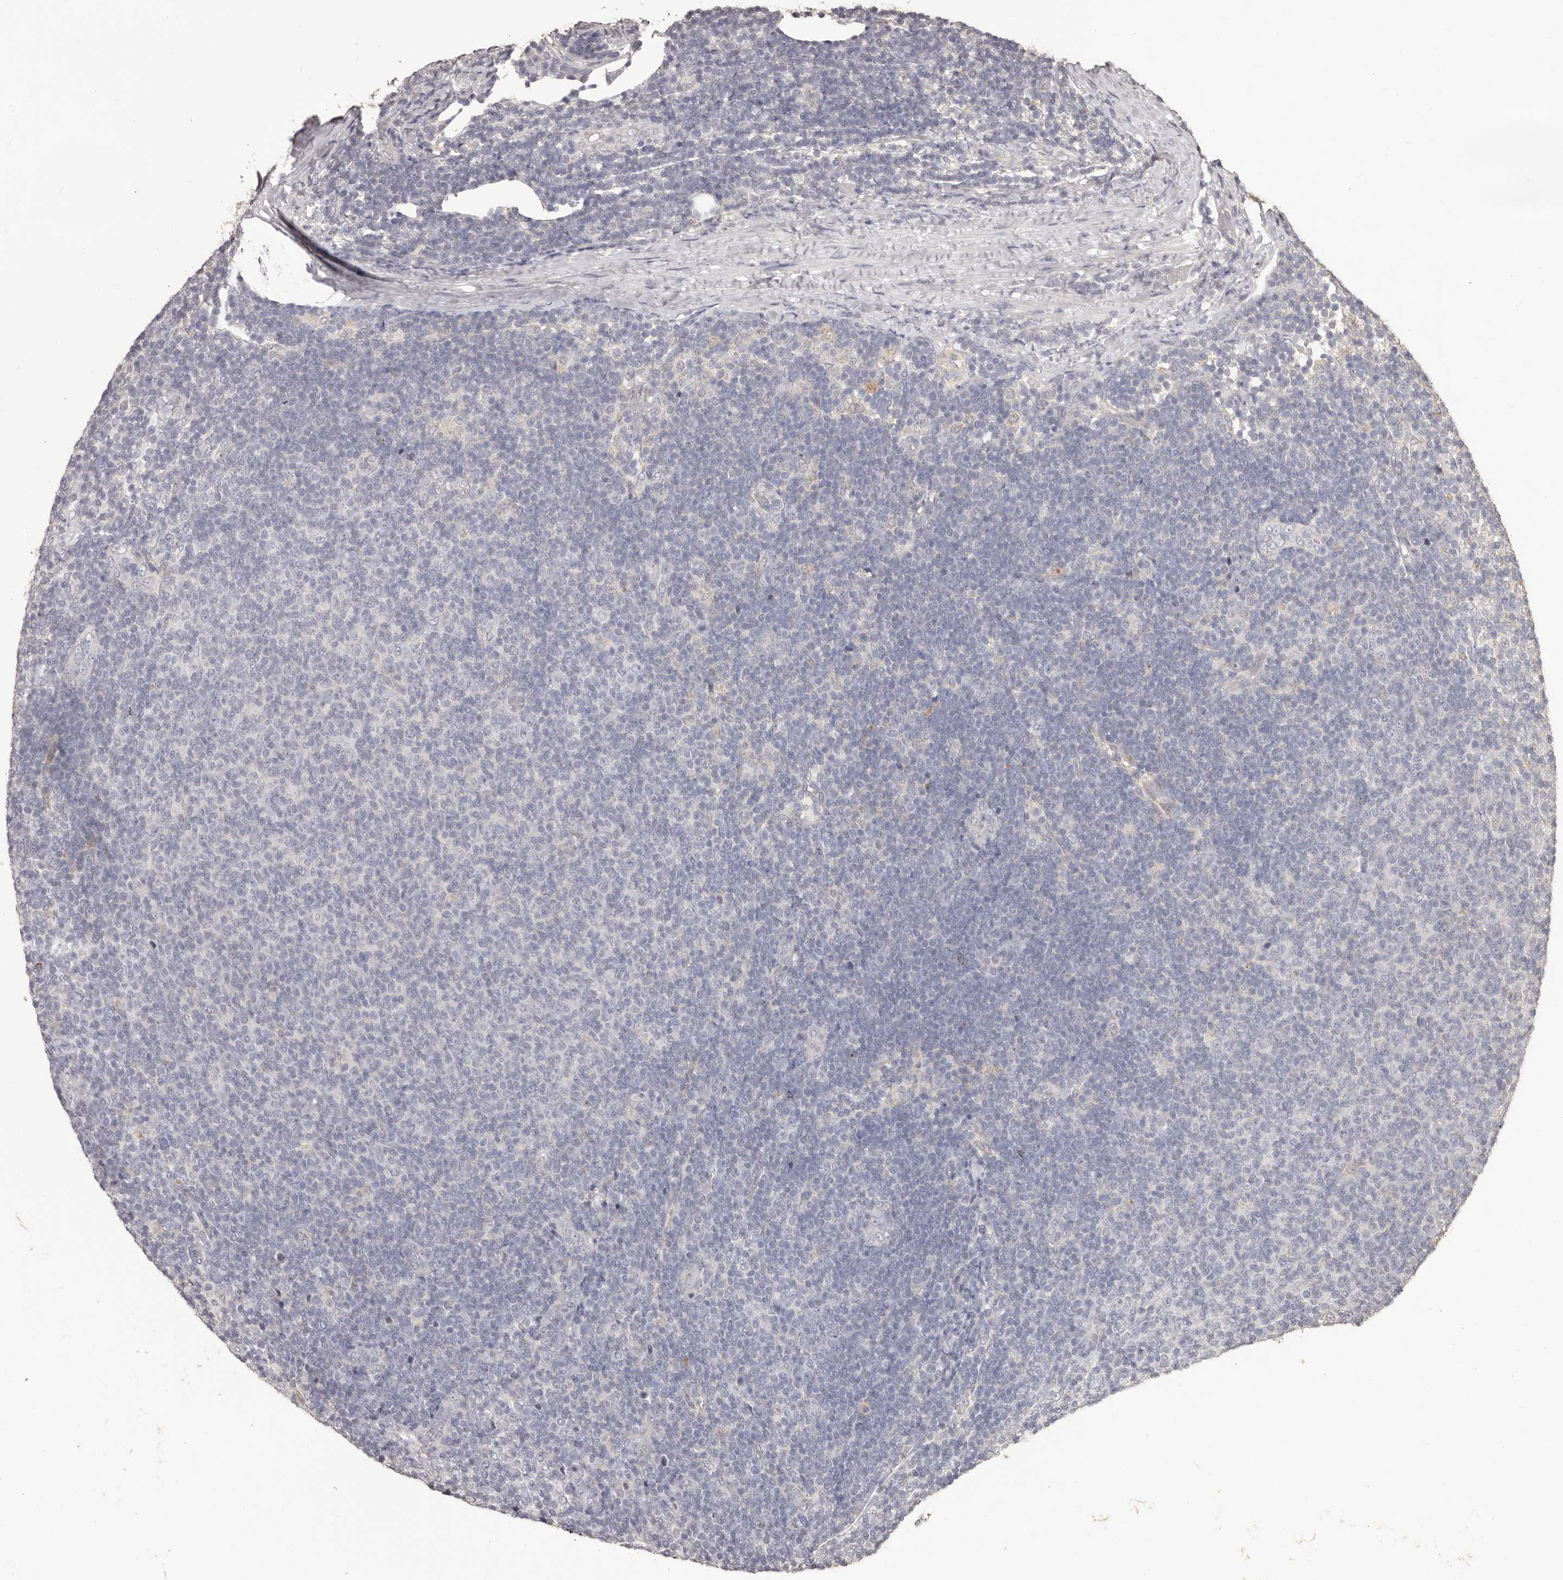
{"staining": {"intensity": "negative", "quantity": "none", "location": "none"}, "tissue": "lymphoma", "cell_type": "Tumor cells", "image_type": "cancer", "snomed": [{"axis": "morphology", "description": "Malignant lymphoma, non-Hodgkin's type, Low grade"}, {"axis": "topography", "description": "Lymph node"}], "caption": "Immunohistochemistry histopathology image of neoplastic tissue: malignant lymphoma, non-Hodgkin's type (low-grade) stained with DAB demonstrates no significant protein expression in tumor cells.", "gene": "PRSS27", "patient": {"sex": "male", "age": 66}}